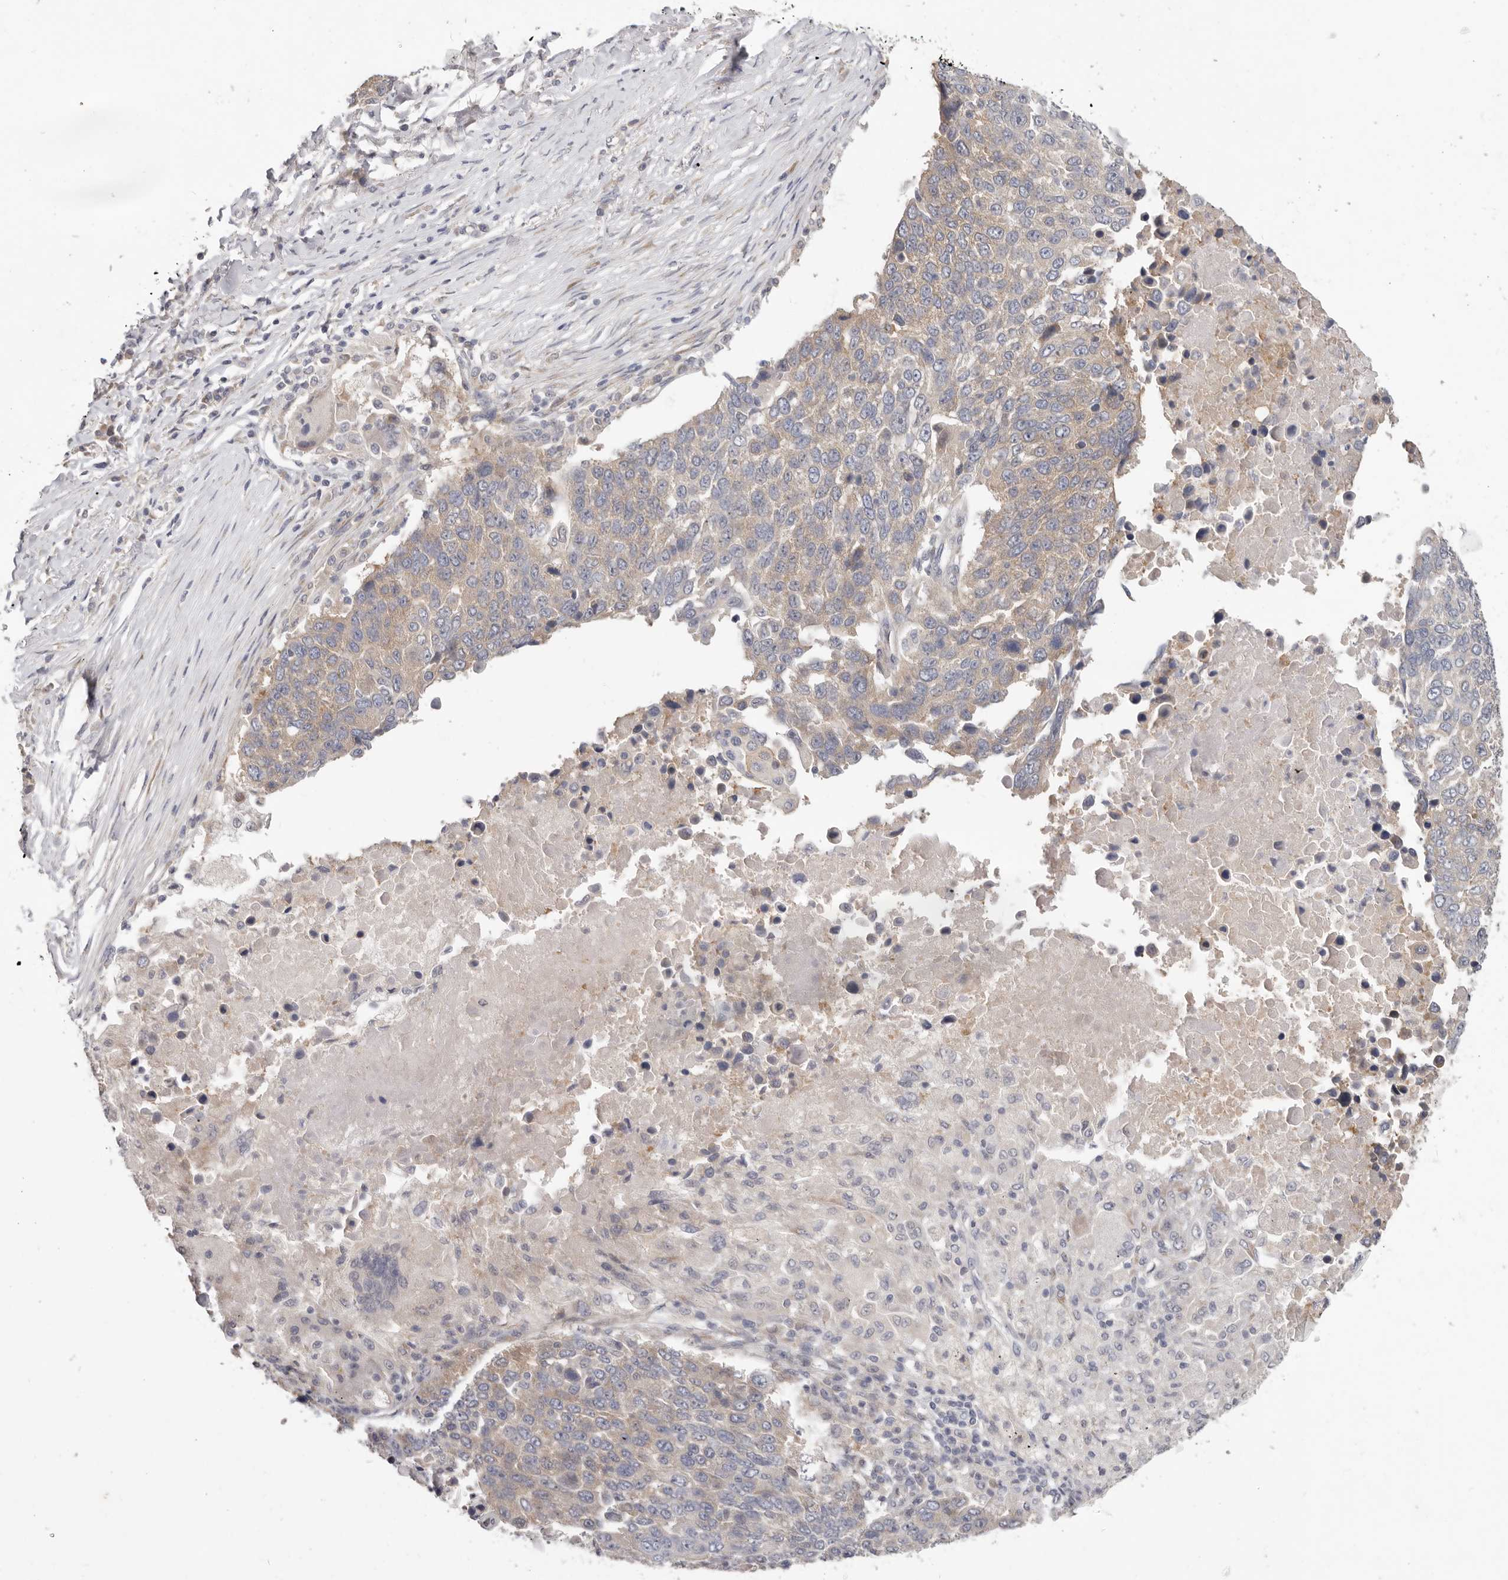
{"staining": {"intensity": "weak", "quantity": "25%-75%", "location": "cytoplasmic/membranous"}, "tissue": "lung cancer", "cell_type": "Tumor cells", "image_type": "cancer", "snomed": [{"axis": "morphology", "description": "Squamous cell carcinoma, NOS"}, {"axis": "topography", "description": "Lung"}], "caption": "Protein expression analysis of human lung cancer (squamous cell carcinoma) reveals weak cytoplasmic/membranous expression in approximately 25%-75% of tumor cells. The protein of interest is shown in brown color, while the nuclei are stained blue.", "gene": "WDR77", "patient": {"sex": "male", "age": 66}}